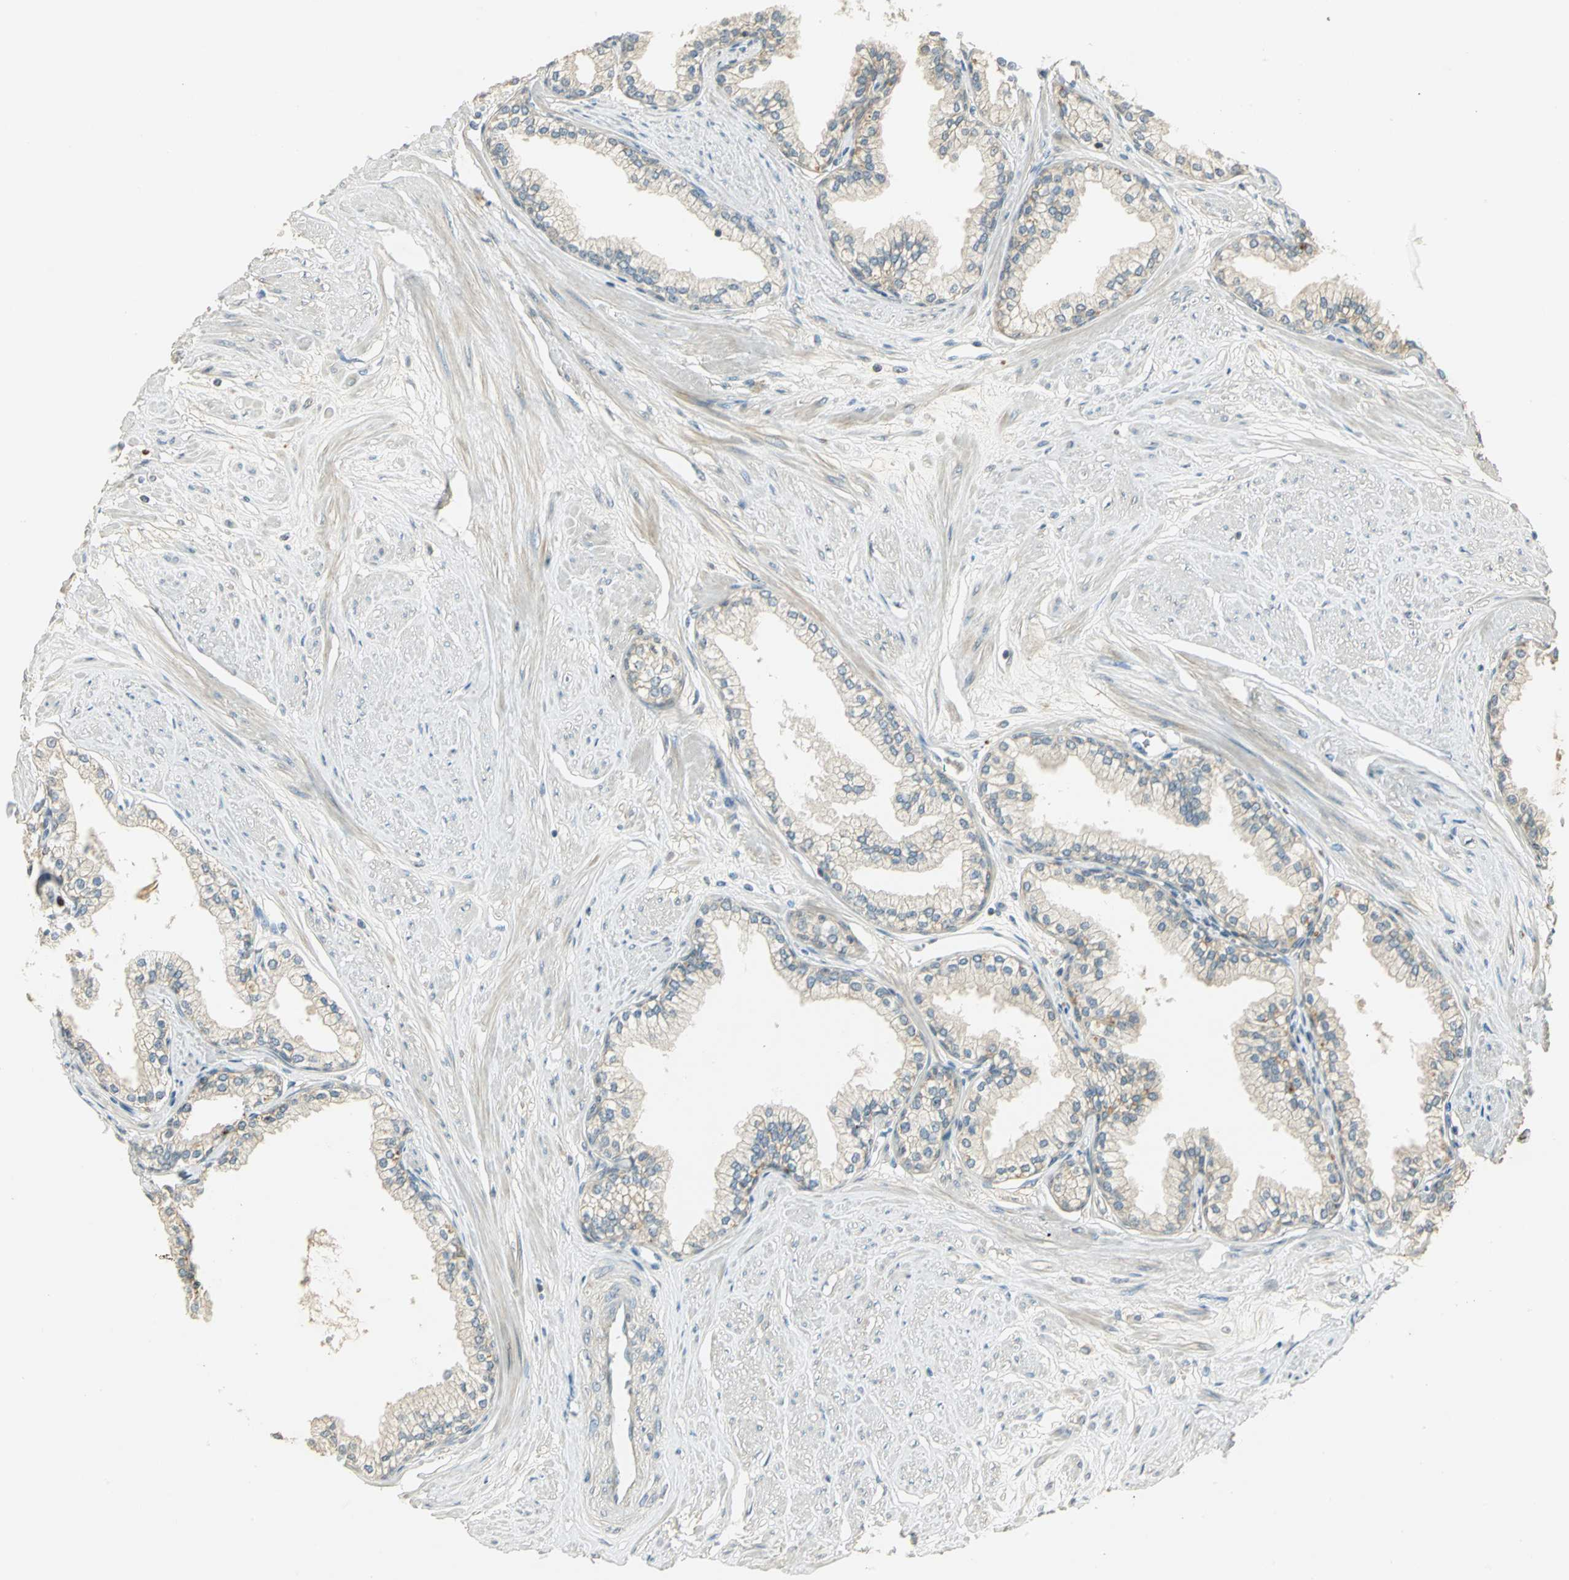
{"staining": {"intensity": "weak", "quantity": "25%-75%", "location": "cytoplasmic/membranous"}, "tissue": "prostate", "cell_type": "Glandular cells", "image_type": "normal", "snomed": [{"axis": "morphology", "description": "Normal tissue, NOS"}, {"axis": "topography", "description": "Prostate"}], "caption": "Protein expression analysis of benign human prostate reveals weak cytoplasmic/membranous staining in approximately 25%-75% of glandular cells. (IHC, brightfield microscopy, high magnification).", "gene": "BIRC2", "patient": {"sex": "male", "age": 64}}